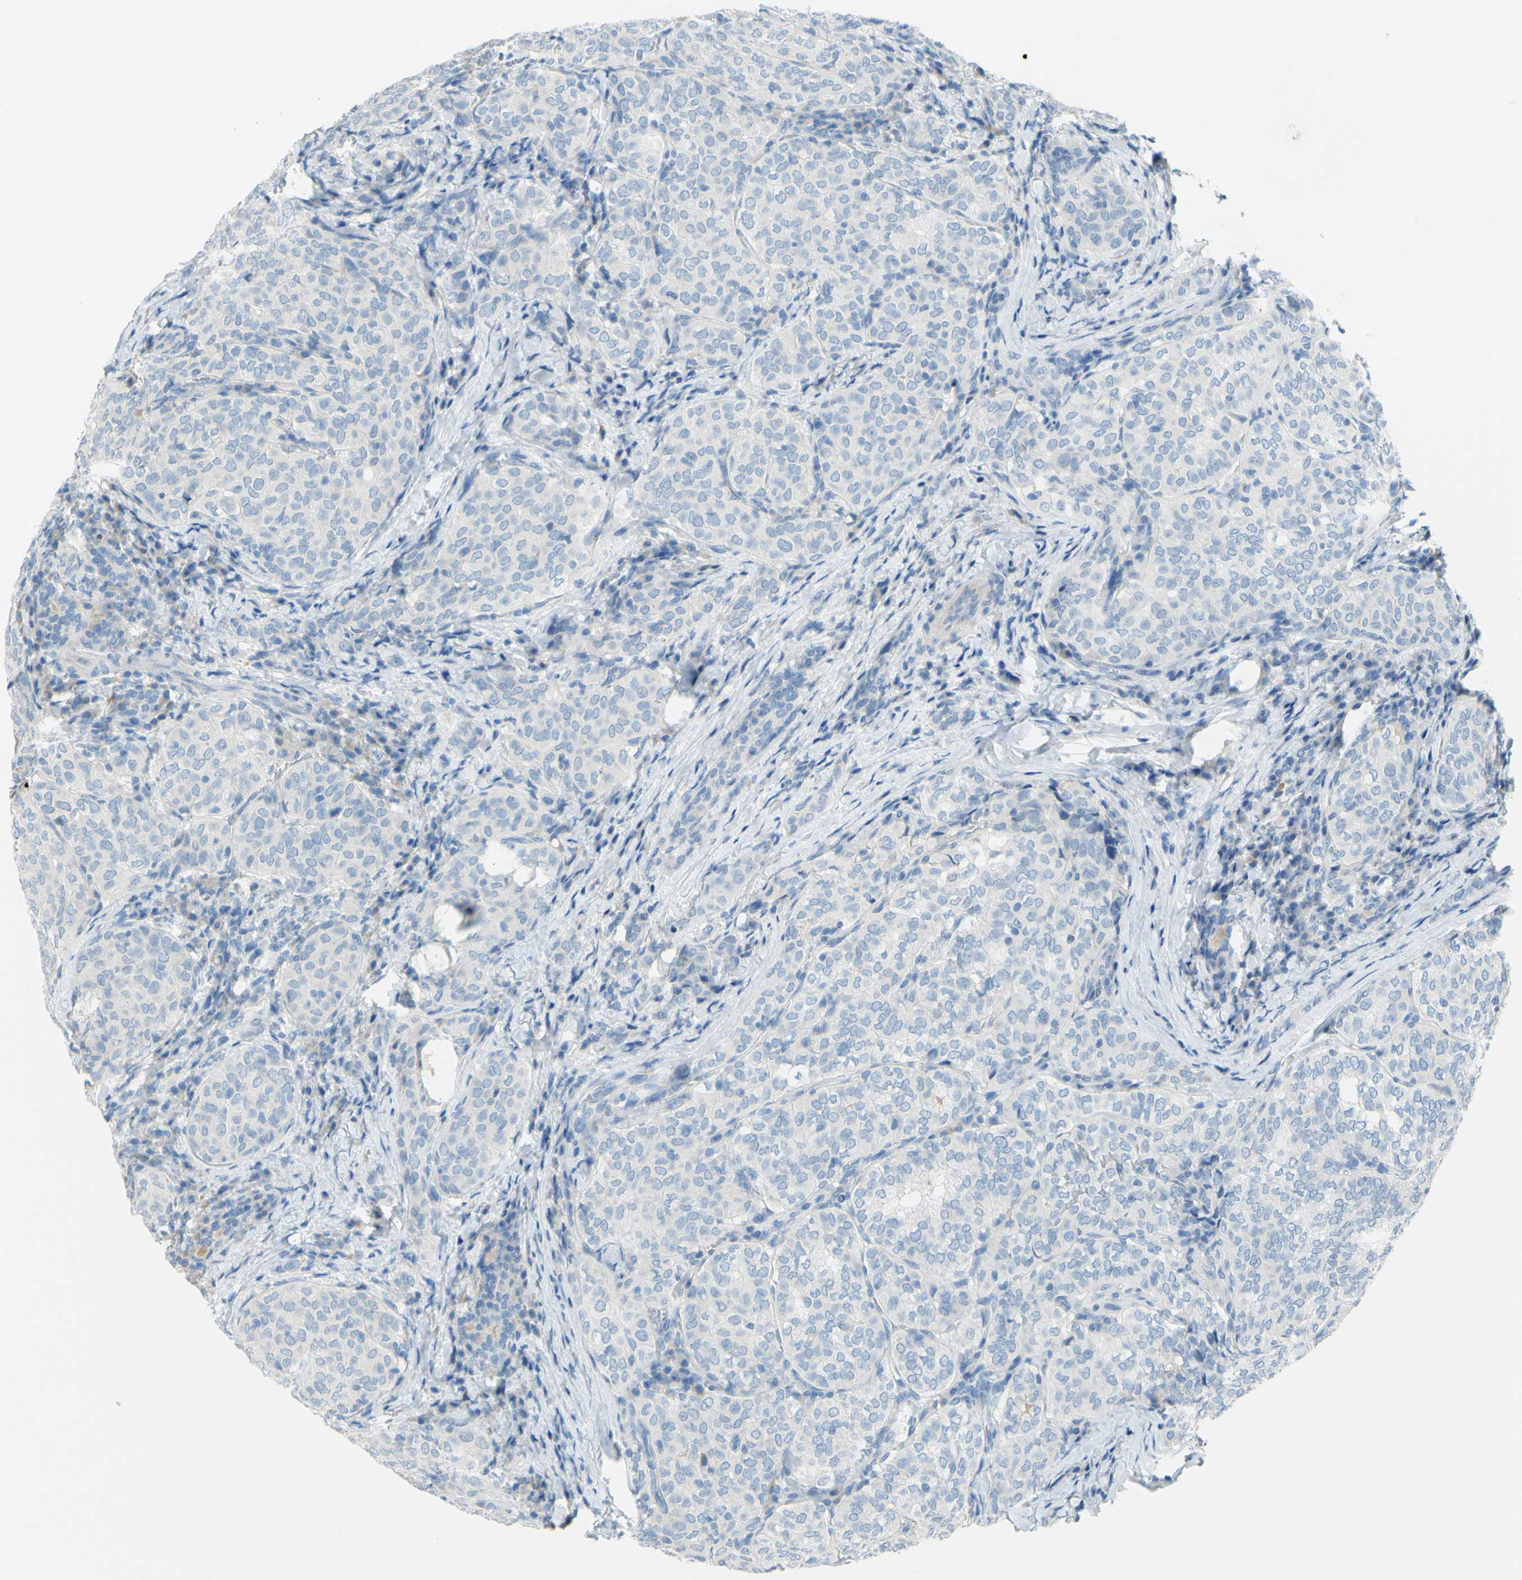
{"staining": {"intensity": "negative", "quantity": "none", "location": "none"}, "tissue": "thyroid cancer", "cell_type": "Tumor cells", "image_type": "cancer", "snomed": [{"axis": "morphology", "description": "Normal tissue, NOS"}, {"axis": "morphology", "description": "Papillary adenocarcinoma, NOS"}, {"axis": "topography", "description": "Thyroid gland"}], "caption": "The IHC histopathology image has no significant expression in tumor cells of thyroid papillary adenocarcinoma tissue.", "gene": "SLC1A2", "patient": {"sex": "female", "age": 30}}